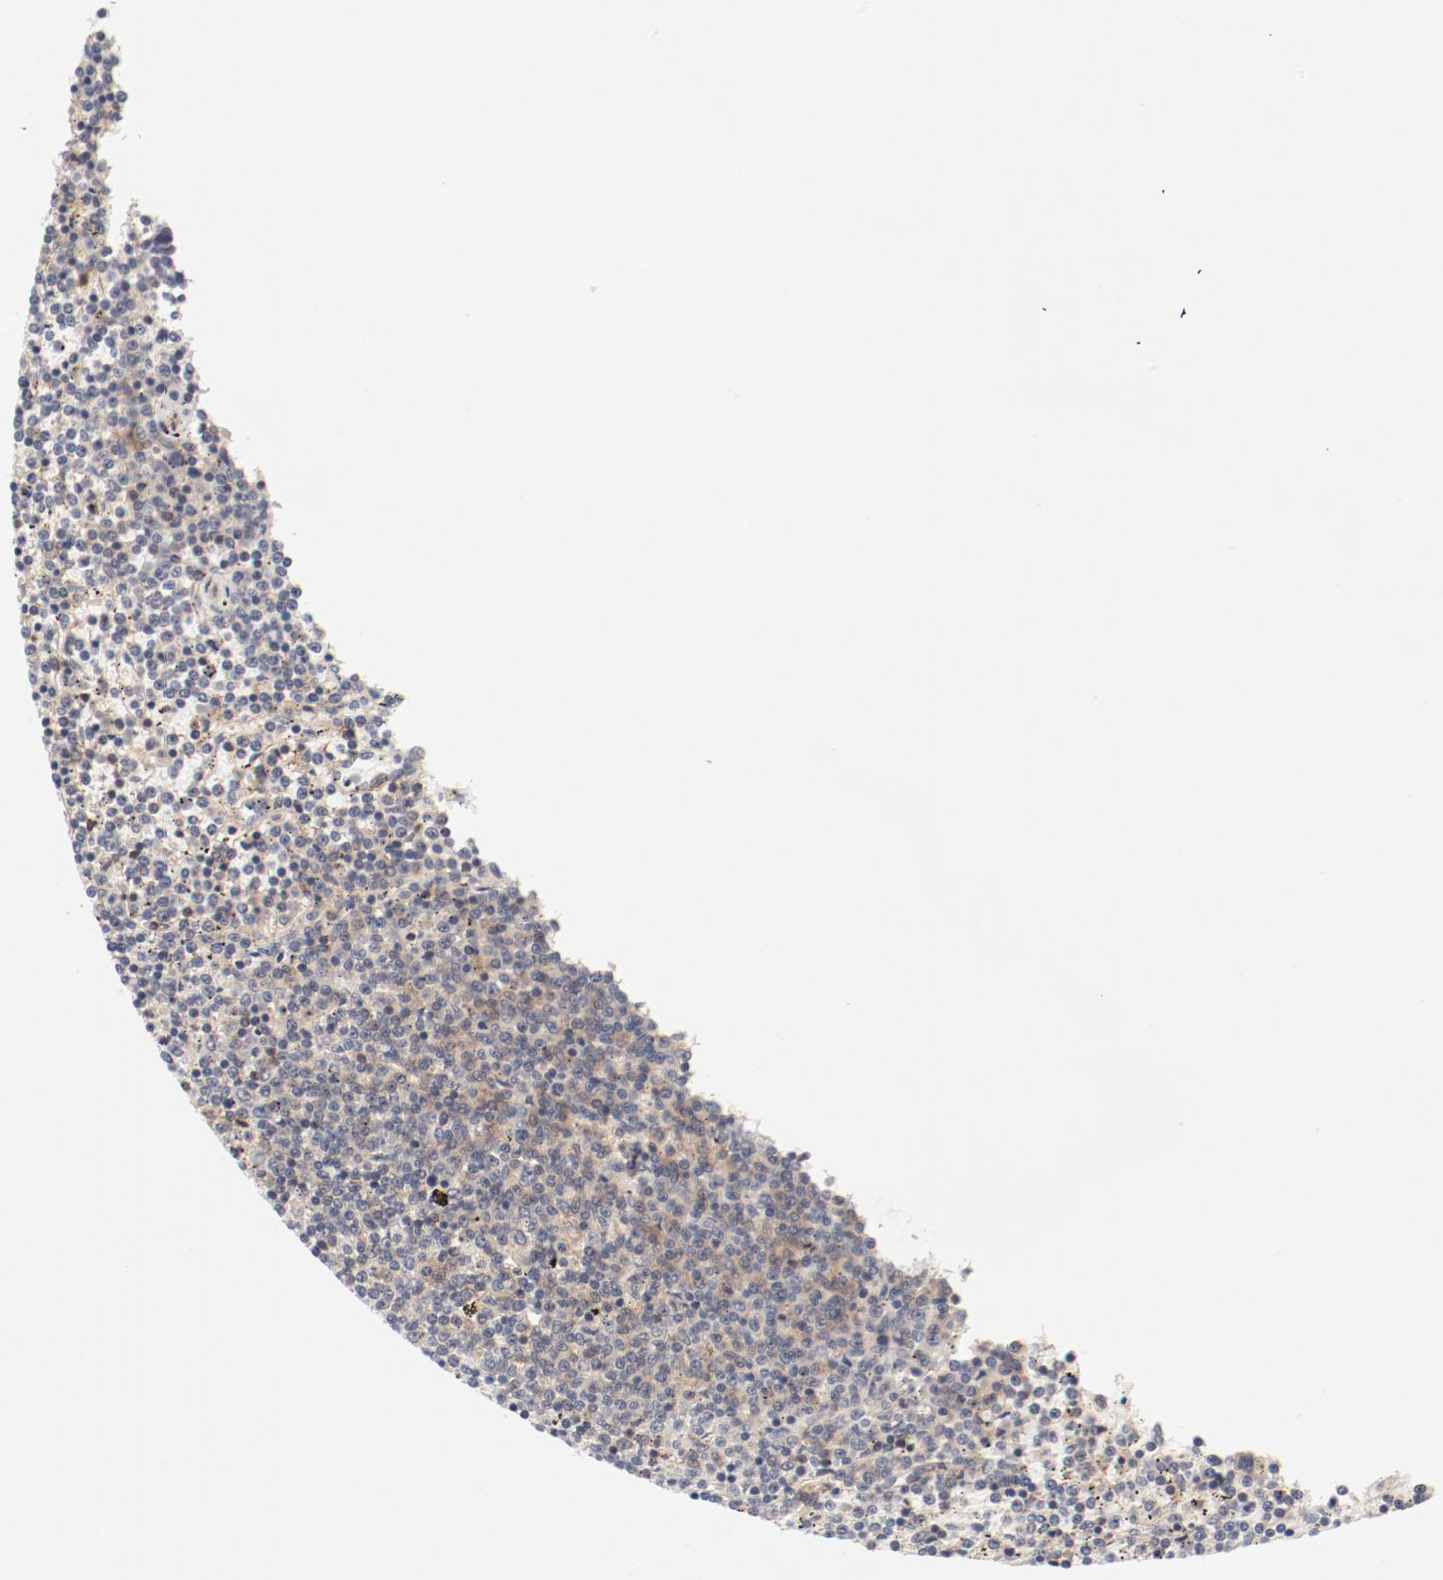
{"staining": {"intensity": "weak", "quantity": "25%-75%", "location": "cytoplasmic/membranous"}, "tissue": "lymphoma", "cell_type": "Tumor cells", "image_type": "cancer", "snomed": [{"axis": "morphology", "description": "Malignant lymphoma, non-Hodgkin's type, Low grade"}, {"axis": "topography", "description": "Spleen"}], "caption": "Immunohistochemical staining of human low-grade malignant lymphoma, non-Hodgkin's type shows weak cytoplasmic/membranous protein staining in approximately 25%-75% of tumor cells.", "gene": "ZNF267", "patient": {"sex": "female", "age": 50}}